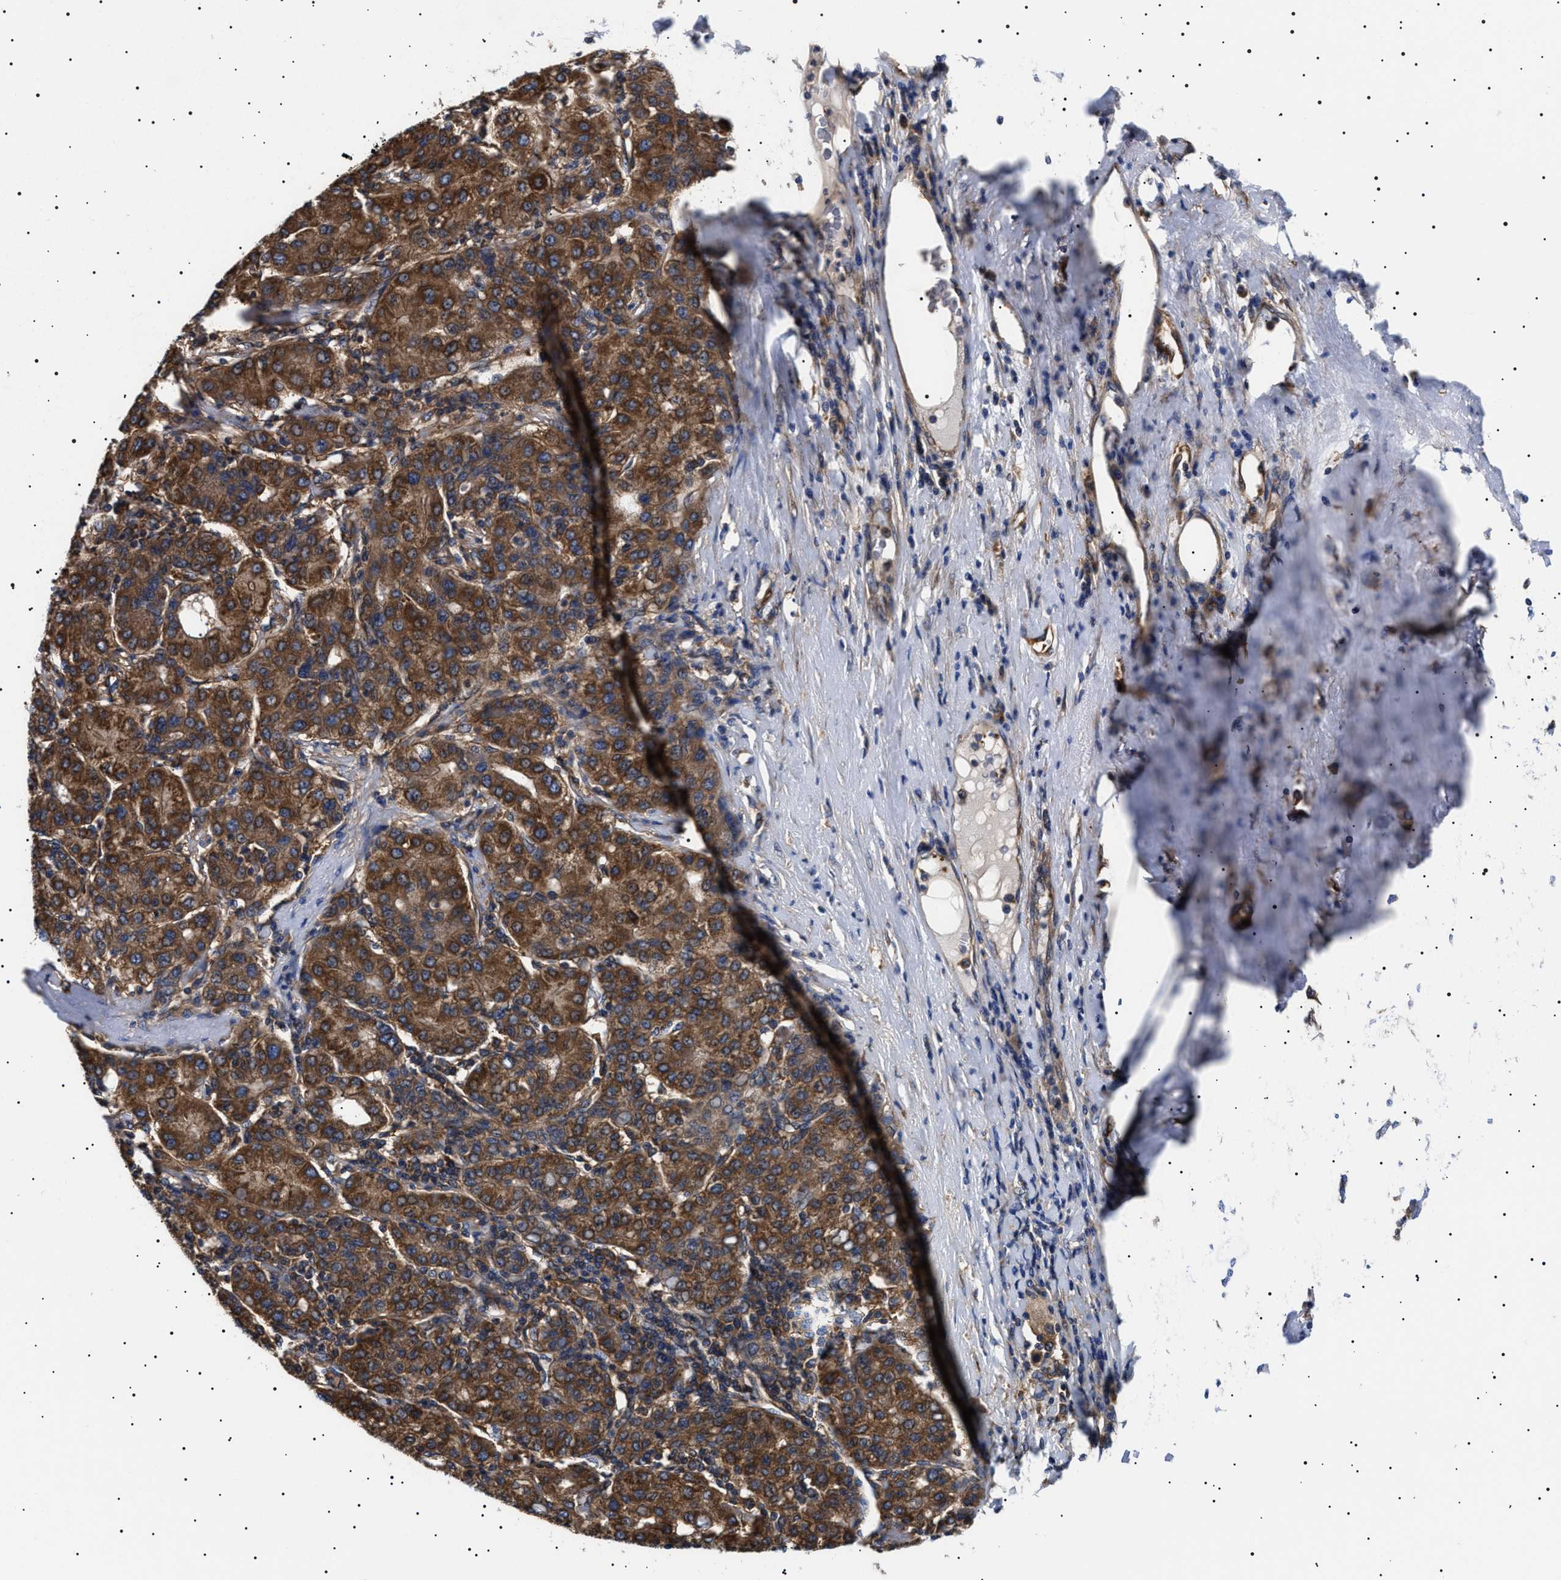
{"staining": {"intensity": "strong", "quantity": ">75%", "location": "cytoplasmic/membranous"}, "tissue": "liver cancer", "cell_type": "Tumor cells", "image_type": "cancer", "snomed": [{"axis": "morphology", "description": "Carcinoma, Hepatocellular, NOS"}, {"axis": "topography", "description": "Liver"}], "caption": "A histopathology image showing strong cytoplasmic/membranous positivity in approximately >75% of tumor cells in hepatocellular carcinoma (liver), as visualized by brown immunohistochemical staining.", "gene": "TPP2", "patient": {"sex": "male", "age": 65}}